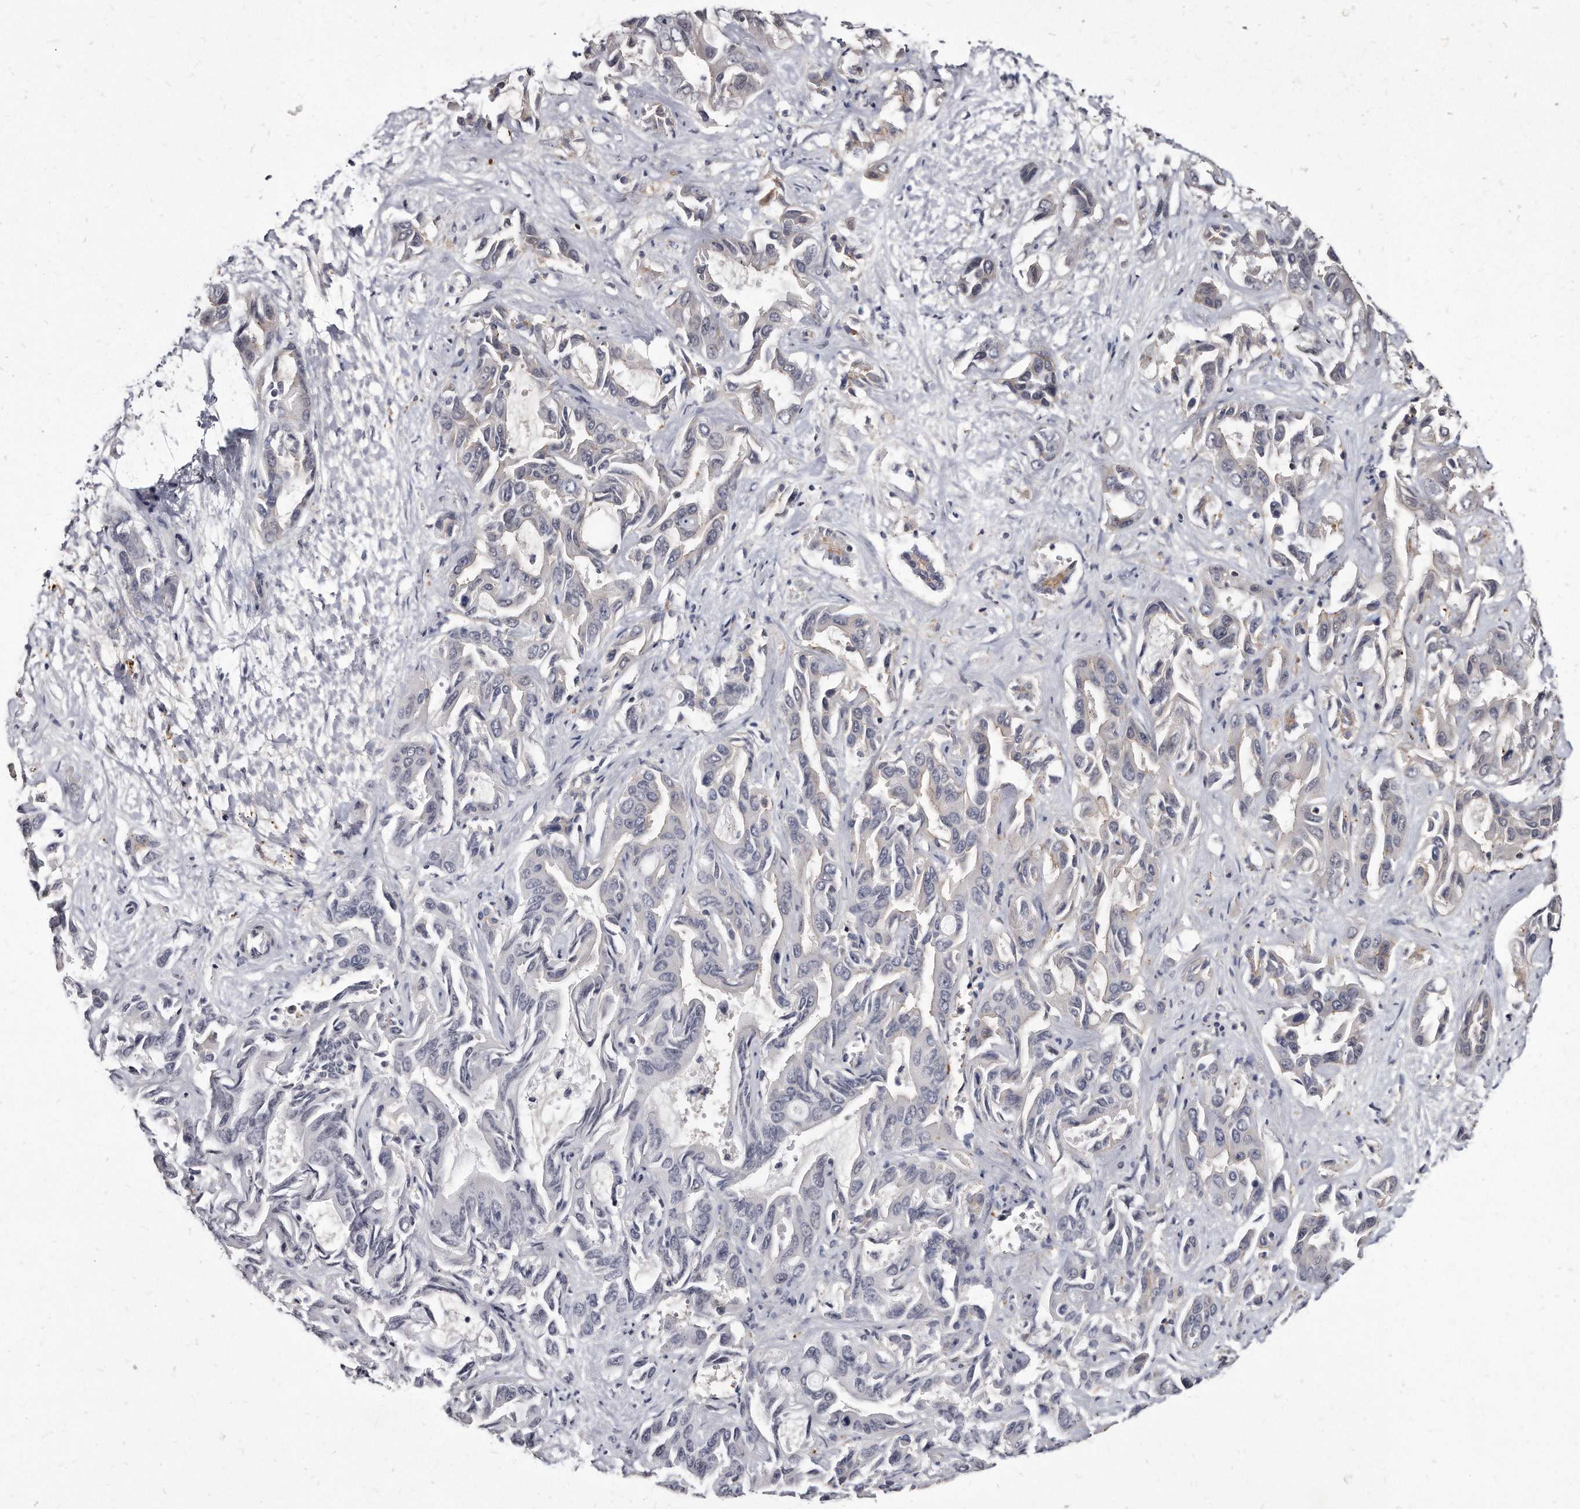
{"staining": {"intensity": "negative", "quantity": "none", "location": "none"}, "tissue": "liver cancer", "cell_type": "Tumor cells", "image_type": "cancer", "snomed": [{"axis": "morphology", "description": "Cholangiocarcinoma"}, {"axis": "topography", "description": "Liver"}], "caption": "The immunohistochemistry (IHC) image has no significant staining in tumor cells of liver cholangiocarcinoma tissue.", "gene": "KLHDC3", "patient": {"sex": "female", "age": 52}}